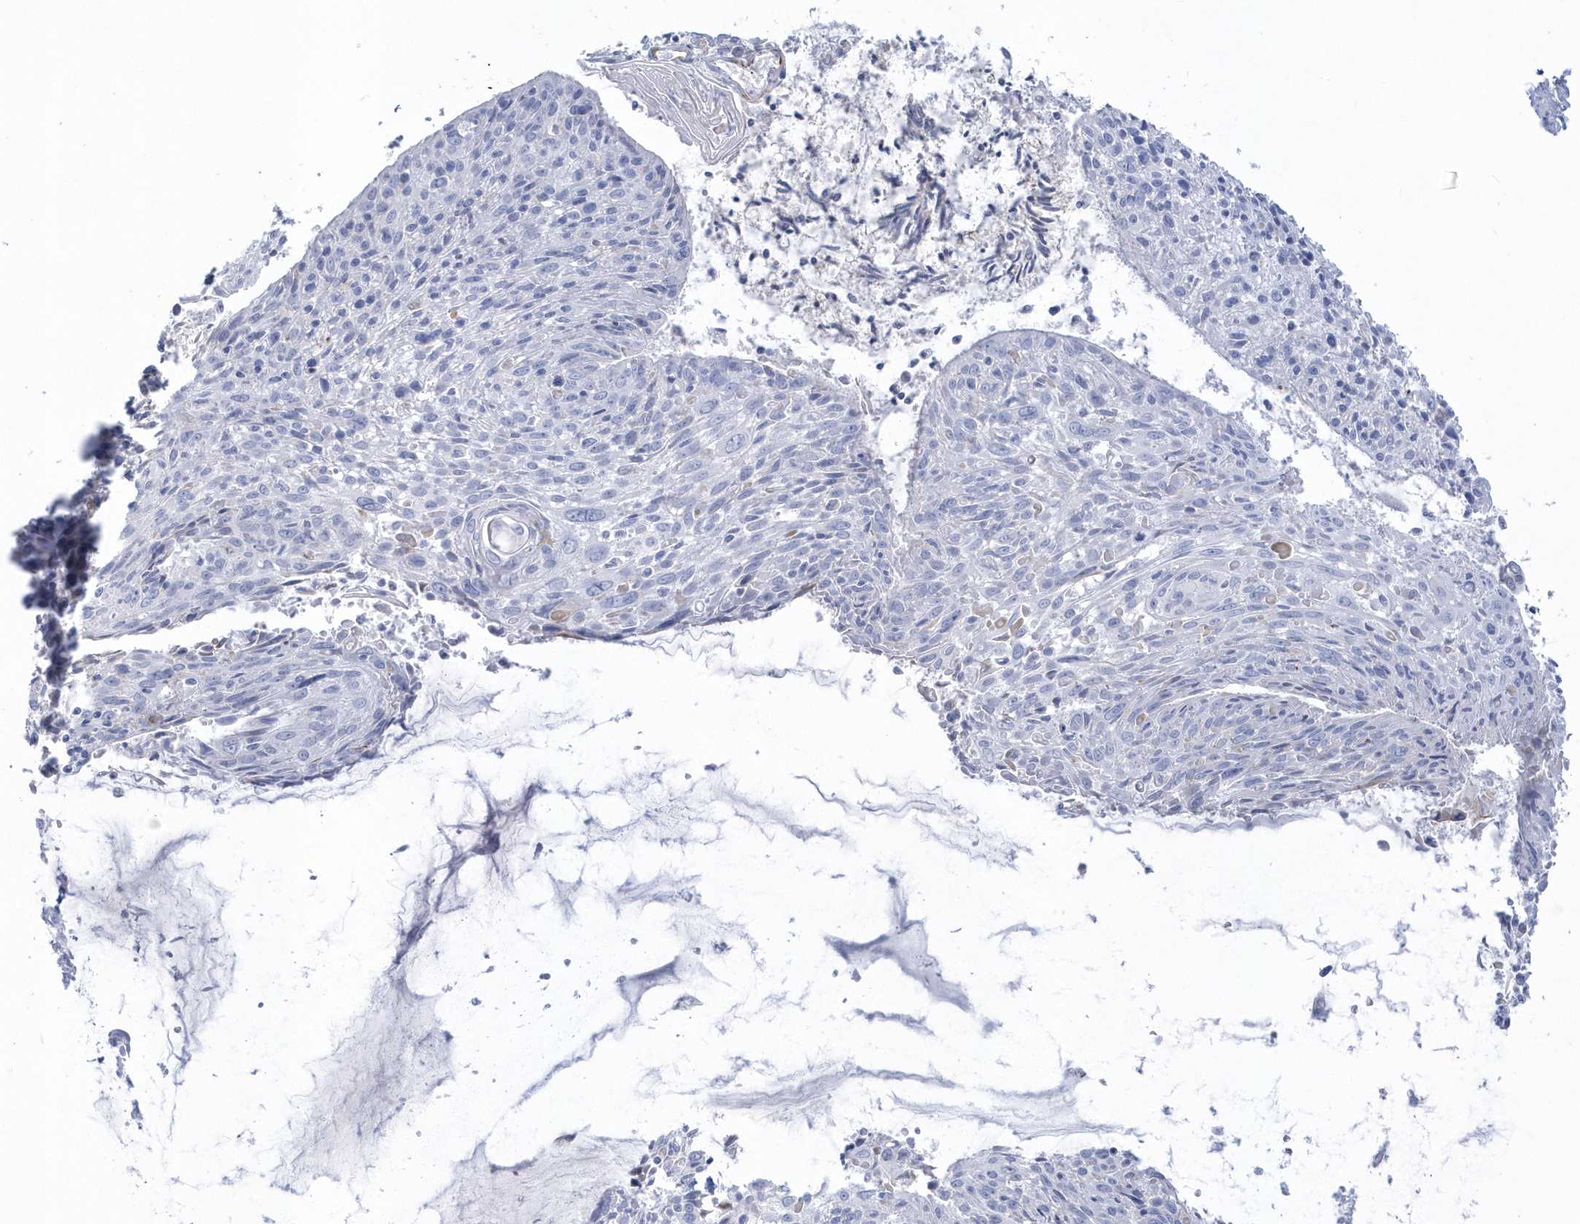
{"staining": {"intensity": "negative", "quantity": "none", "location": "none"}, "tissue": "cervical cancer", "cell_type": "Tumor cells", "image_type": "cancer", "snomed": [{"axis": "morphology", "description": "Squamous cell carcinoma, NOS"}, {"axis": "topography", "description": "Cervix"}], "caption": "Tumor cells show no significant protein positivity in cervical squamous cell carcinoma.", "gene": "PPIL6", "patient": {"sex": "female", "age": 51}}